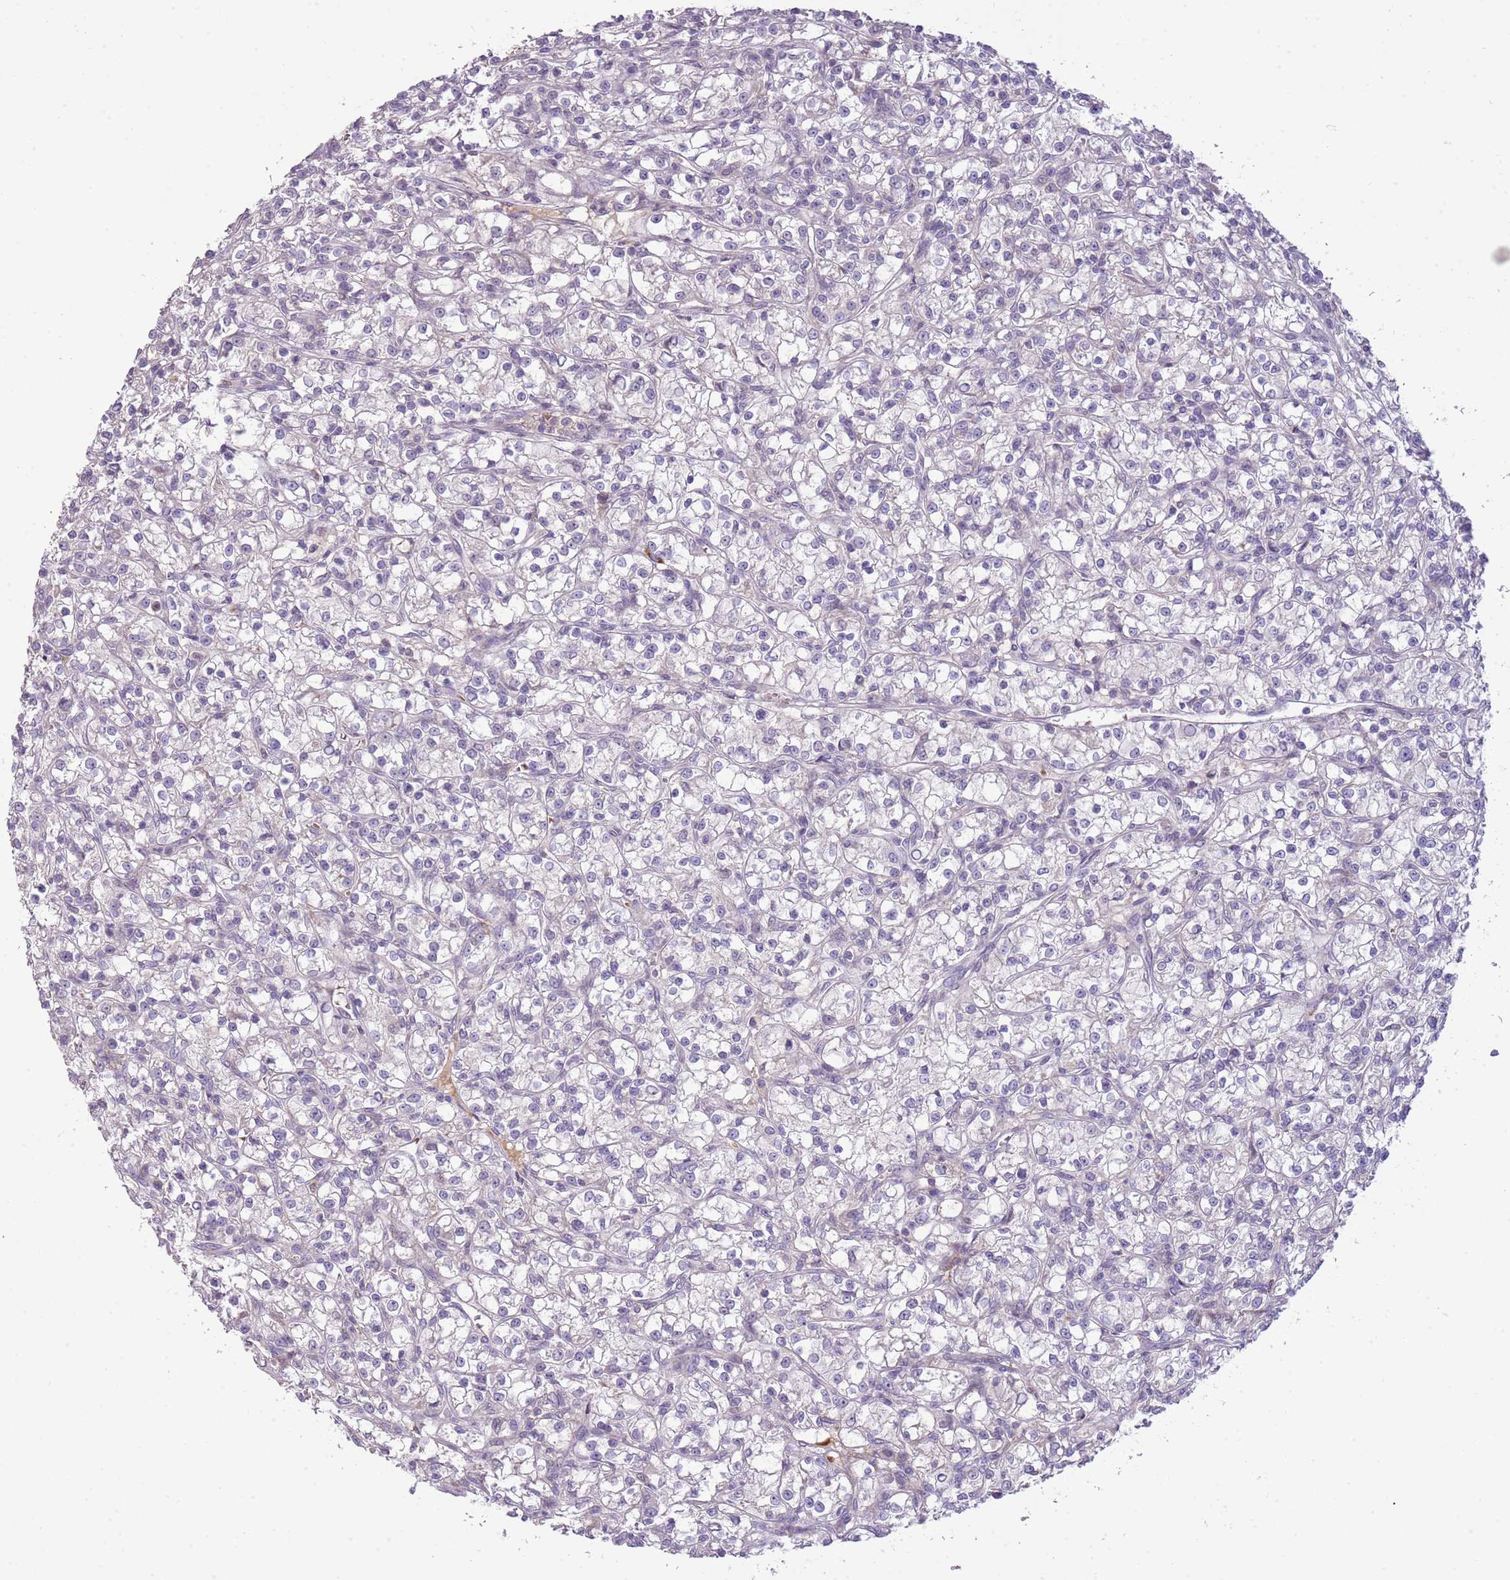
{"staining": {"intensity": "negative", "quantity": "none", "location": "none"}, "tissue": "renal cancer", "cell_type": "Tumor cells", "image_type": "cancer", "snomed": [{"axis": "morphology", "description": "Adenocarcinoma, NOS"}, {"axis": "topography", "description": "Kidney"}], "caption": "DAB immunohistochemical staining of renal cancer shows no significant staining in tumor cells. The staining is performed using DAB (3,3'-diaminobenzidine) brown chromogen with nuclei counter-stained in using hematoxylin.", "gene": "SCAMP5", "patient": {"sex": "female", "age": 59}}